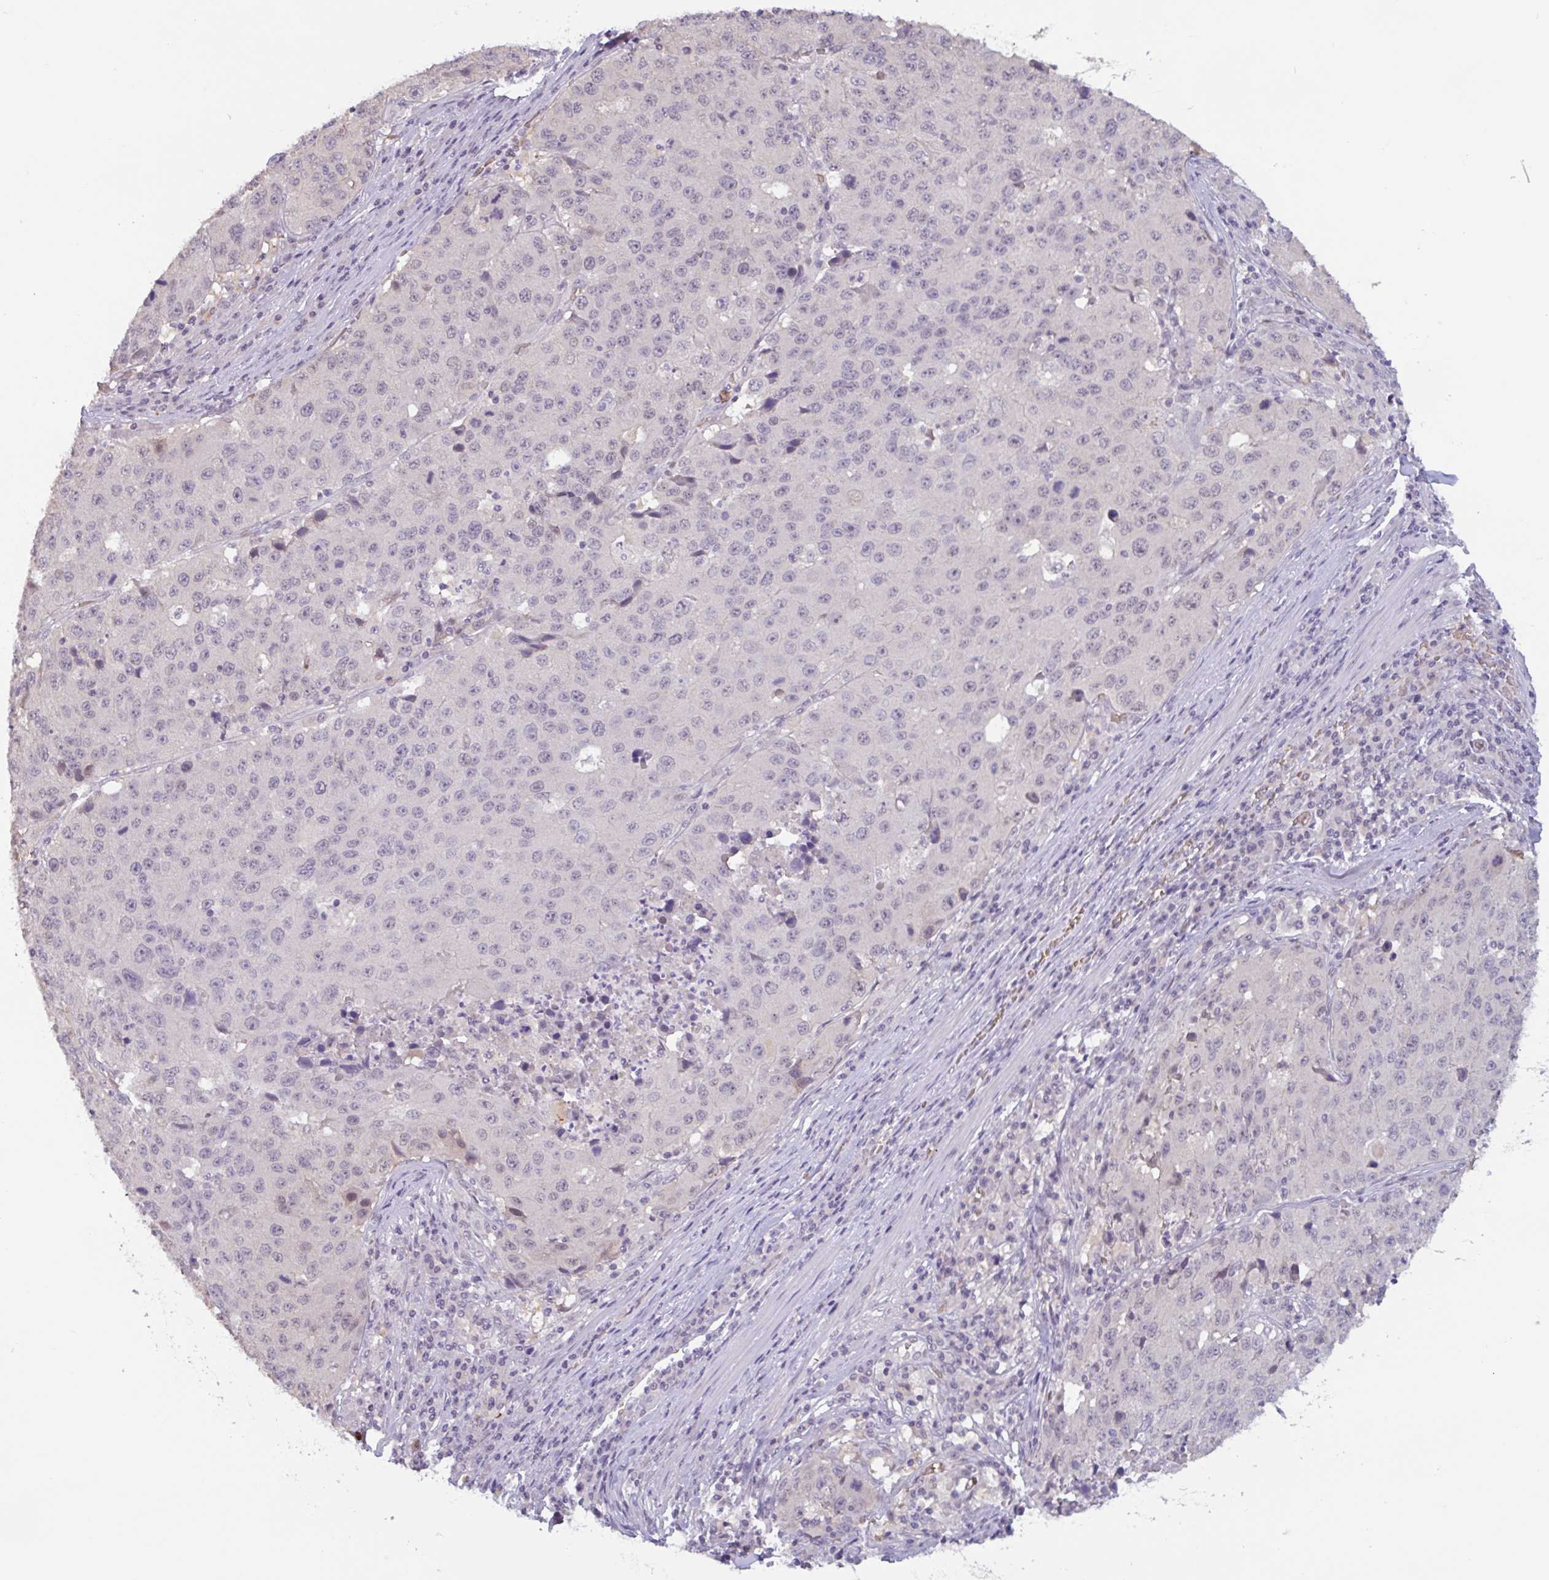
{"staining": {"intensity": "negative", "quantity": "none", "location": "none"}, "tissue": "stomach cancer", "cell_type": "Tumor cells", "image_type": "cancer", "snomed": [{"axis": "morphology", "description": "Adenocarcinoma, NOS"}, {"axis": "topography", "description": "Stomach"}], "caption": "This is a micrograph of immunohistochemistry staining of stomach adenocarcinoma, which shows no expression in tumor cells.", "gene": "RHAG", "patient": {"sex": "male", "age": 71}}